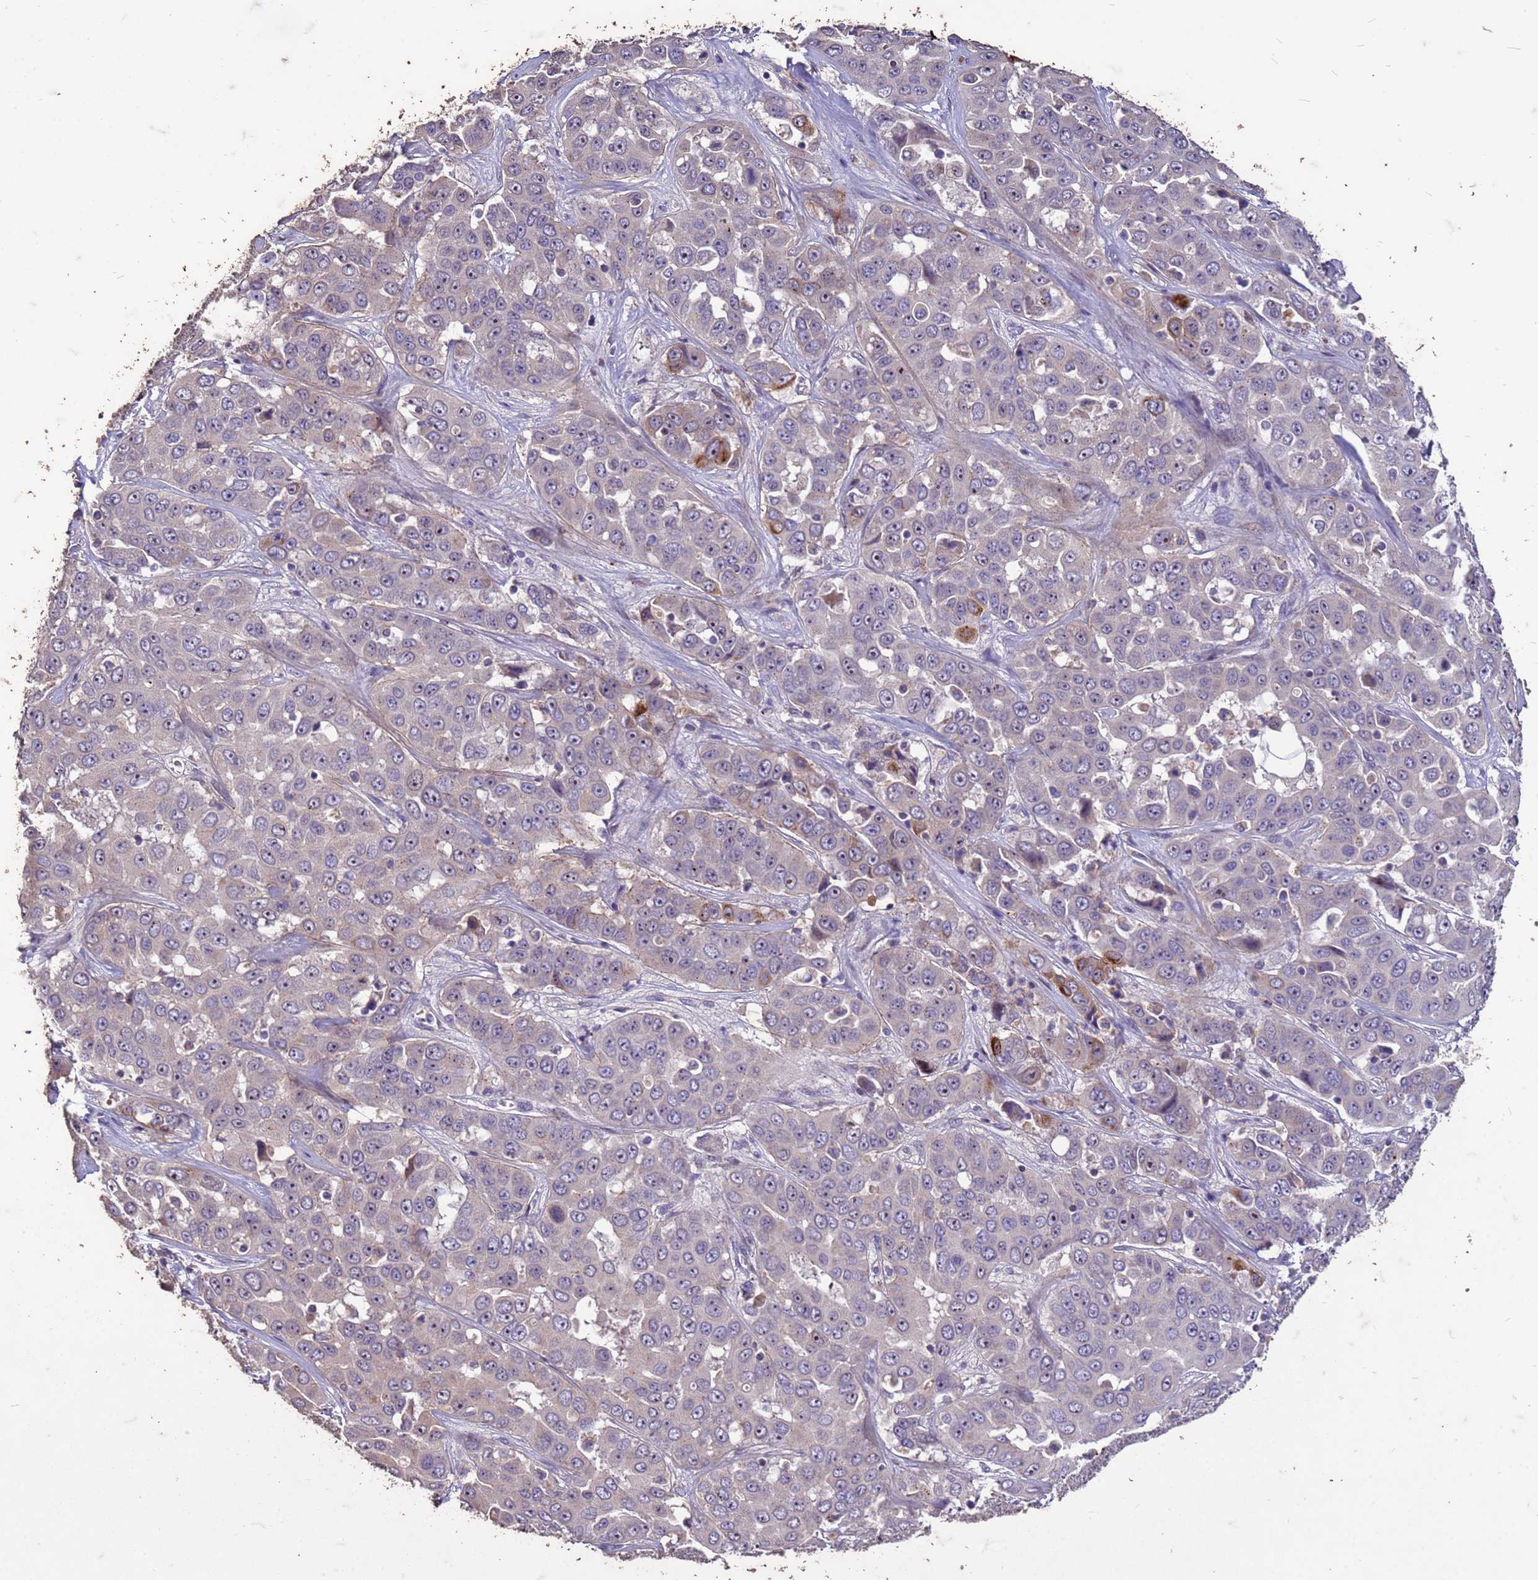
{"staining": {"intensity": "moderate", "quantity": "<25%", "location": "cytoplasmic/membranous"}, "tissue": "liver cancer", "cell_type": "Tumor cells", "image_type": "cancer", "snomed": [{"axis": "morphology", "description": "Cholangiocarcinoma"}, {"axis": "topography", "description": "Liver"}], "caption": "Liver cancer stained with a brown dye reveals moderate cytoplasmic/membranous positive expression in approximately <25% of tumor cells.", "gene": "FAM184B", "patient": {"sex": "female", "age": 52}}